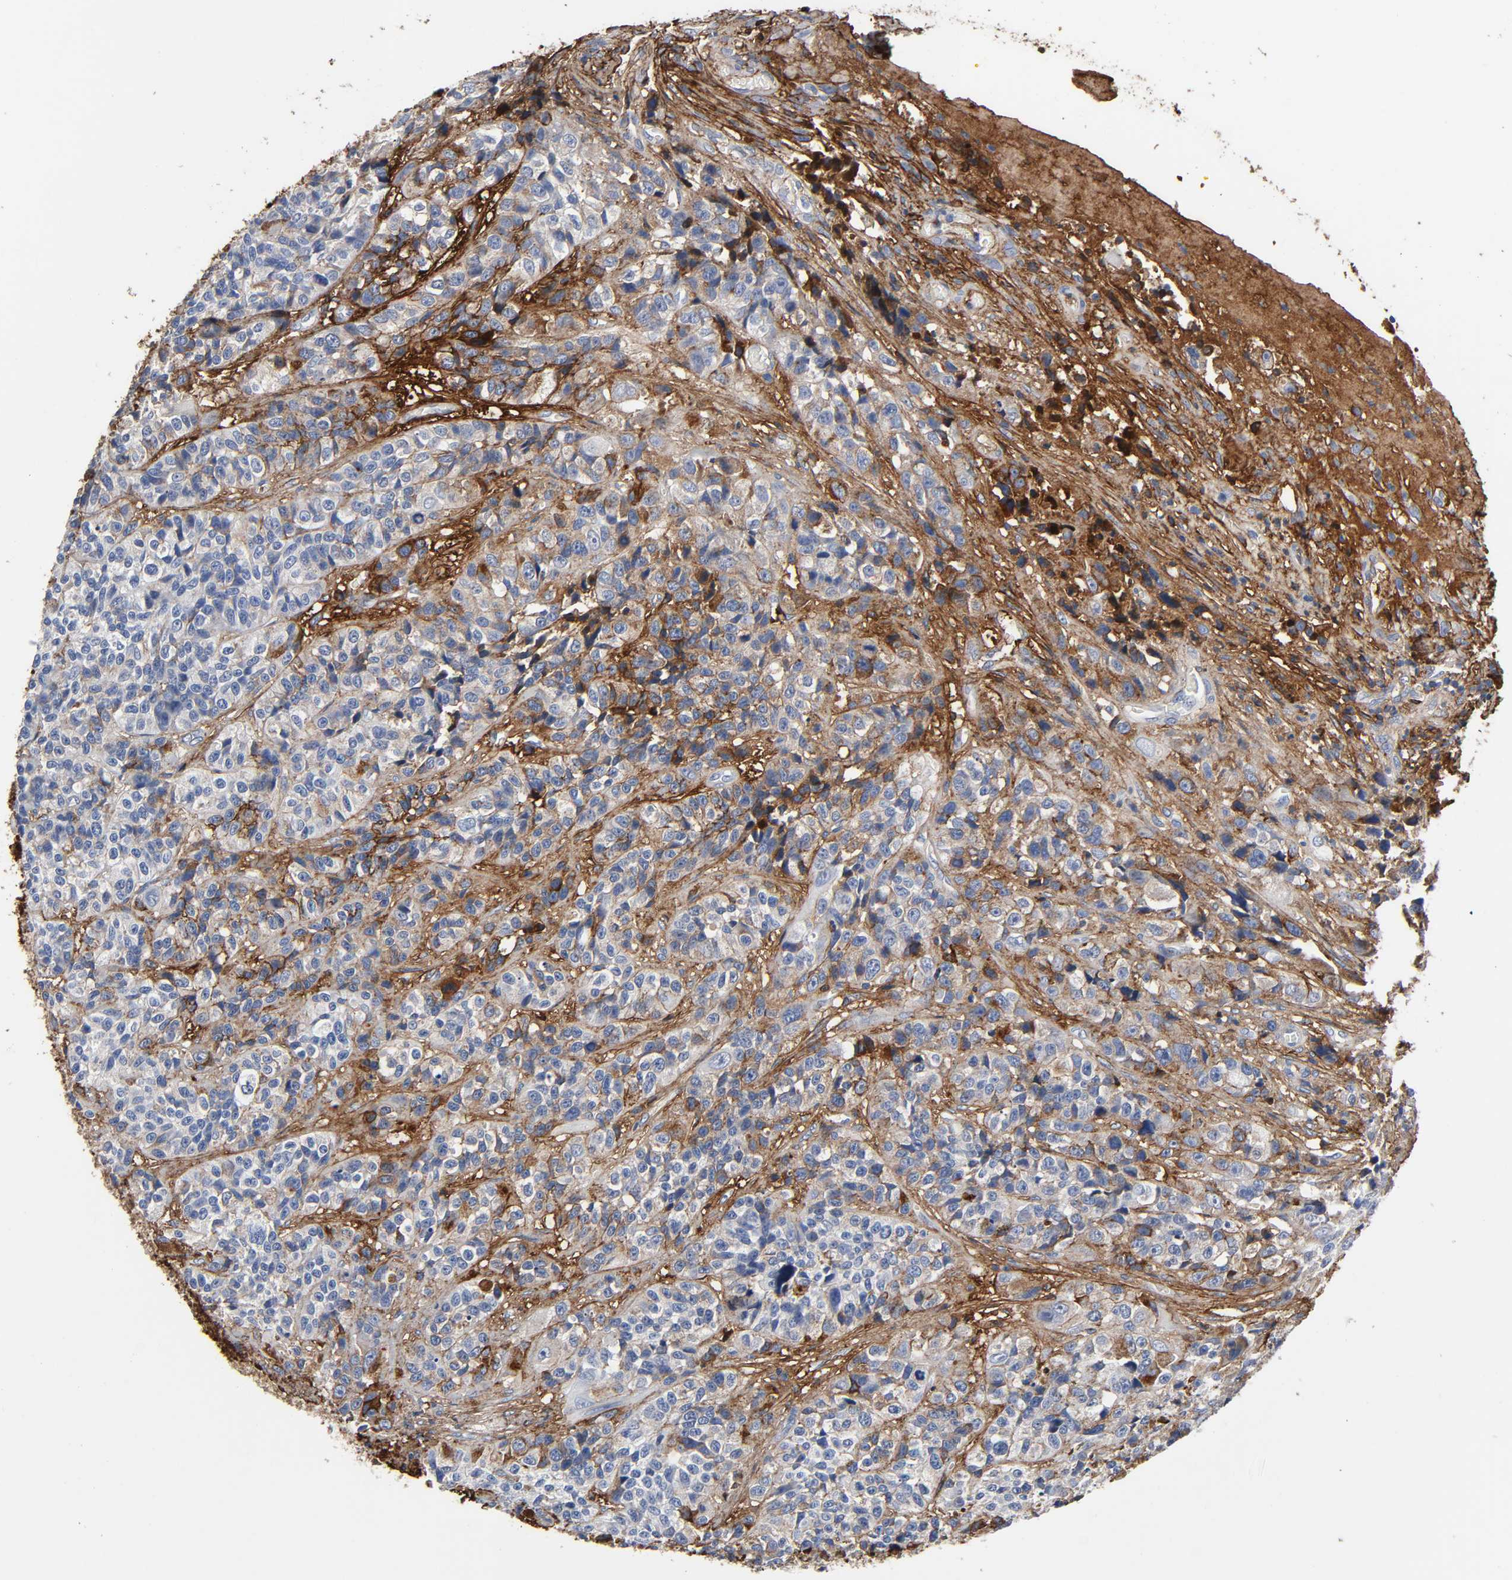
{"staining": {"intensity": "strong", "quantity": "<25%", "location": "cytoplasmic/membranous"}, "tissue": "urothelial cancer", "cell_type": "Tumor cells", "image_type": "cancer", "snomed": [{"axis": "morphology", "description": "Urothelial carcinoma, High grade"}, {"axis": "topography", "description": "Urinary bladder"}], "caption": "The immunohistochemical stain highlights strong cytoplasmic/membranous staining in tumor cells of urothelial cancer tissue. (IHC, brightfield microscopy, high magnification).", "gene": "FBLN1", "patient": {"sex": "female", "age": 81}}